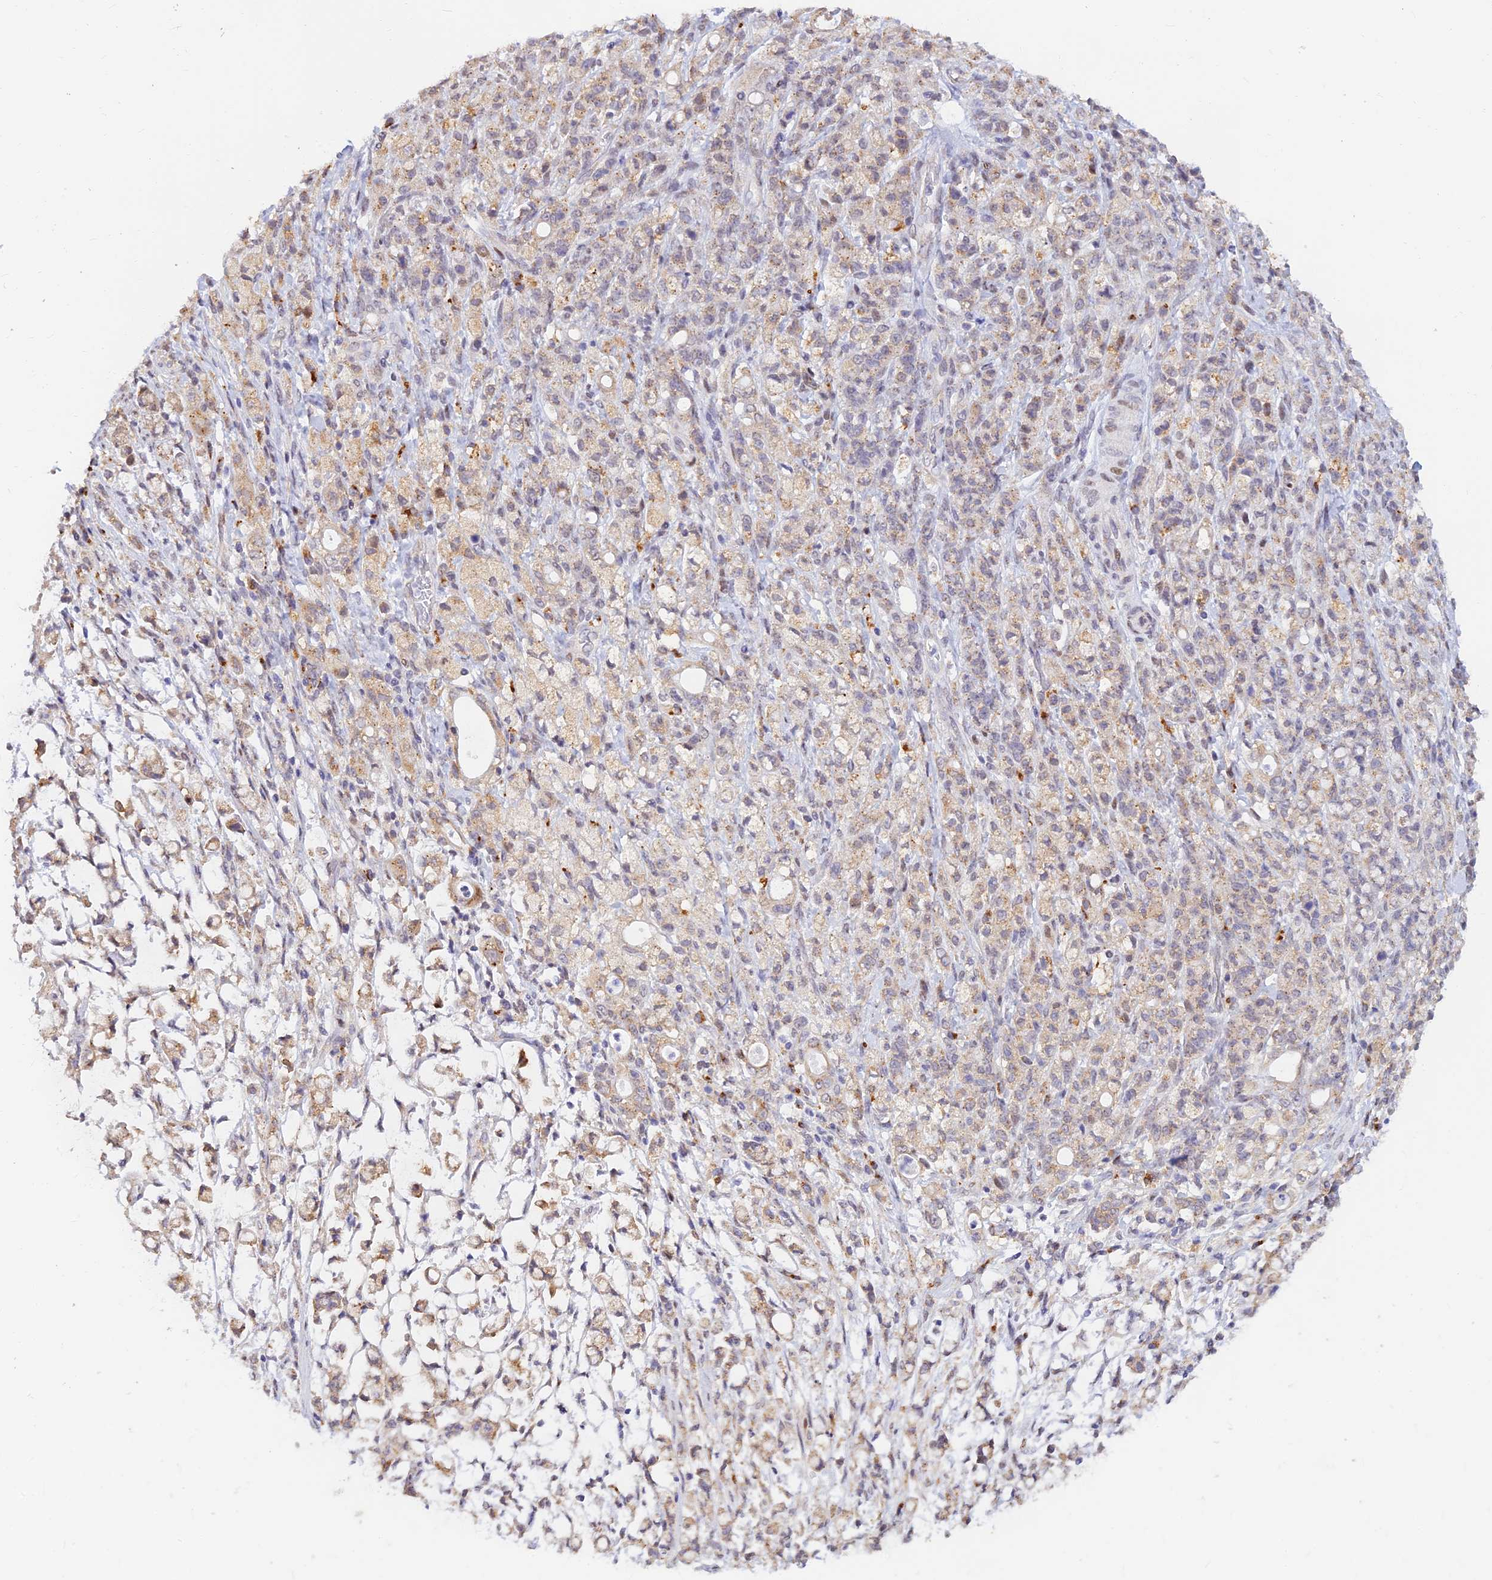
{"staining": {"intensity": "weak", "quantity": "<25%", "location": "cytoplasmic/membranous"}, "tissue": "stomach cancer", "cell_type": "Tumor cells", "image_type": "cancer", "snomed": [{"axis": "morphology", "description": "Adenocarcinoma, NOS"}, {"axis": "topography", "description": "Stomach"}], "caption": "Adenocarcinoma (stomach) was stained to show a protein in brown. There is no significant staining in tumor cells.", "gene": "INKA1", "patient": {"sex": "female", "age": 60}}